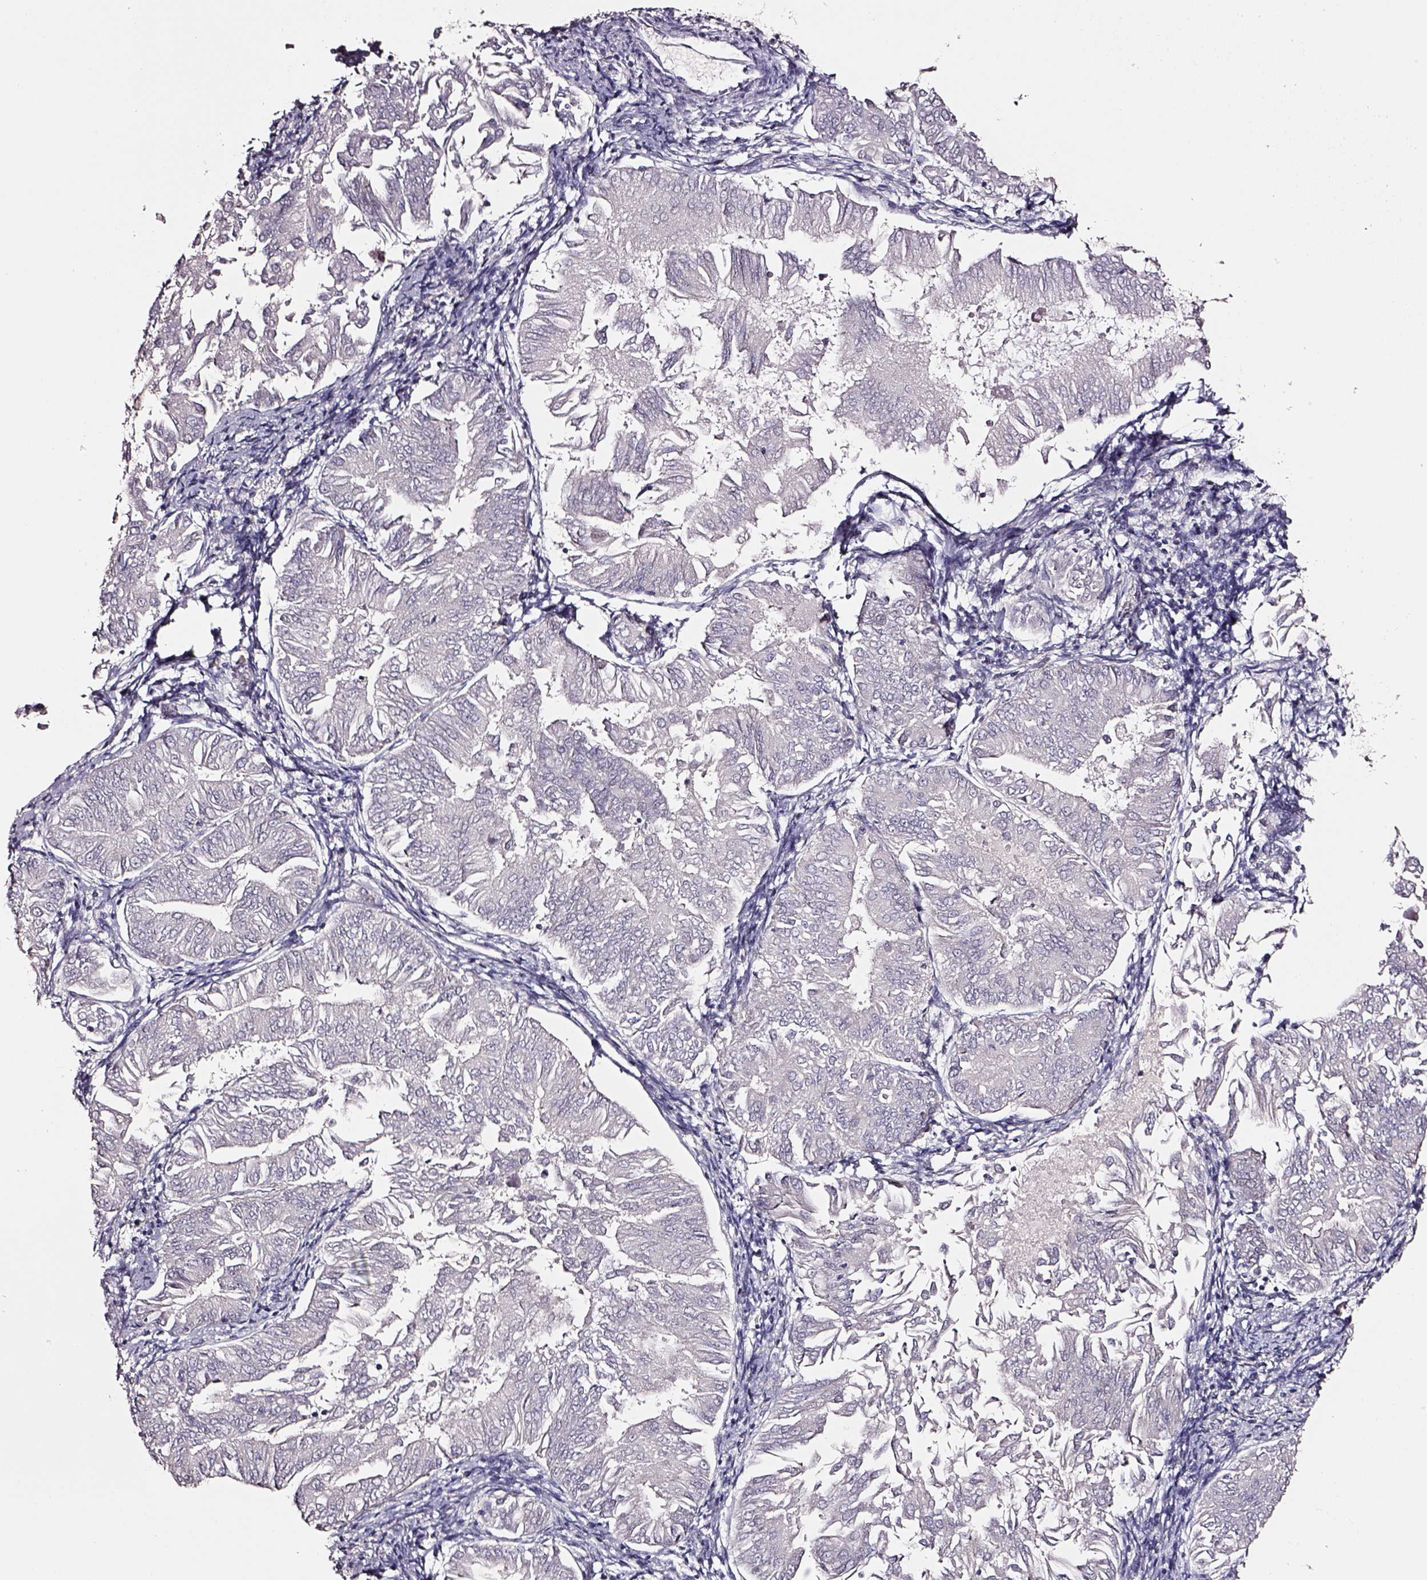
{"staining": {"intensity": "negative", "quantity": "none", "location": "none"}, "tissue": "endometrial cancer", "cell_type": "Tumor cells", "image_type": "cancer", "snomed": [{"axis": "morphology", "description": "Adenocarcinoma, NOS"}, {"axis": "topography", "description": "Endometrium"}], "caption": "Endometrial adenocarcinoma stained for a protein using IHC demonstrates no expression tumor cells.", "gene": "SMIM17", "patient": {"sex": "female", "age": 53}}